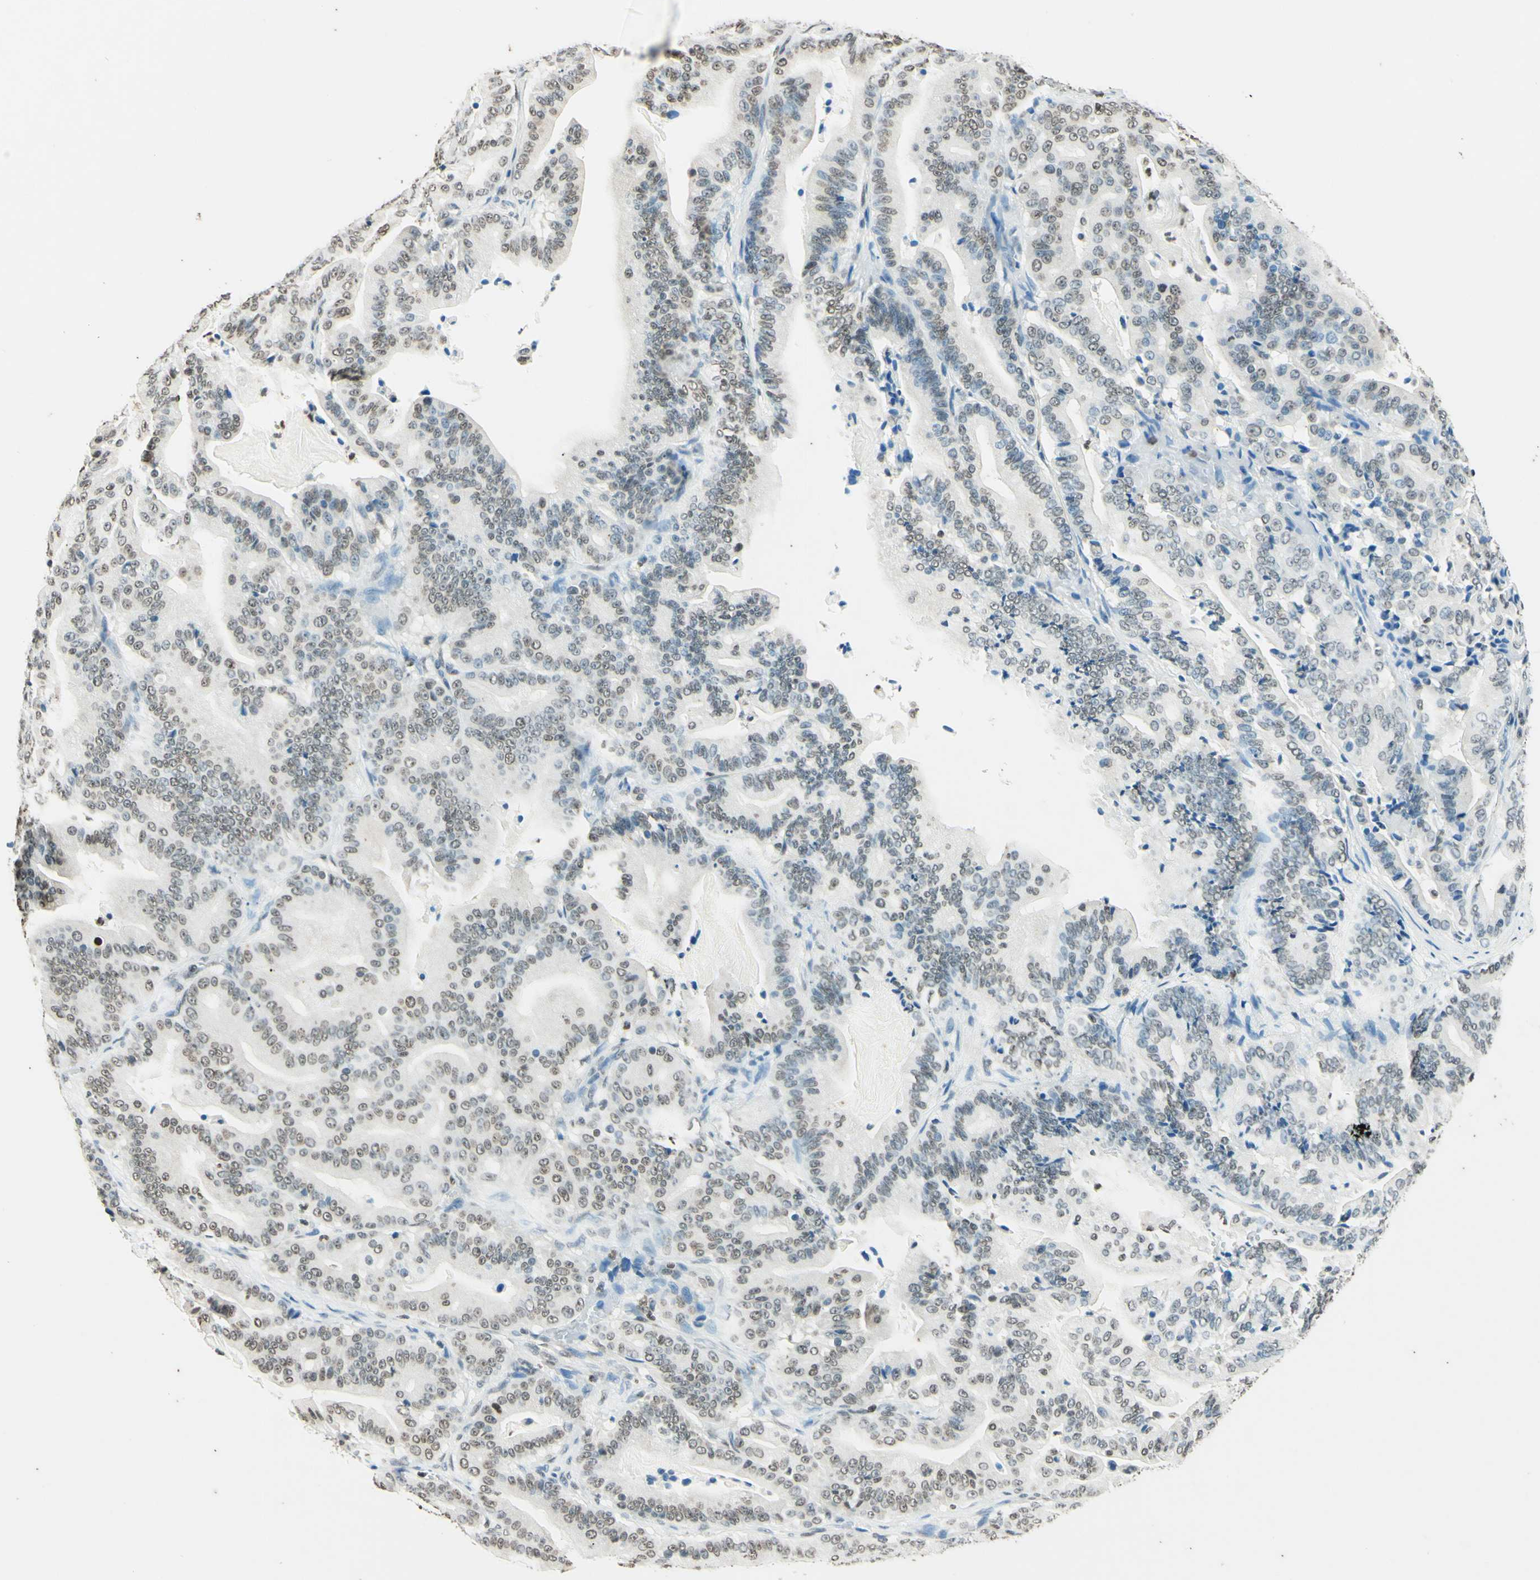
{"staining": {"intensity": "weak", "quantity": "25%-75%", "location": "nuclear"}, "tissue": "pancreatic cancer", "cell_type": "Tumor cells", "image_type": "cancer", "snomed": [{"axis": "morphology", "description": "Adenocarcinoma, NOS"}, {"axis": "topography", "description": "Pancreas"}], "caption": "A brown stain shows weak nuclear expression of a protein in human pancreatic cancer (adenocarcinoma) tumor cells. (DAB = brown stain, brightfield microscopy at high magnification).", "gene": "MSH2", "patient": {"sex": "male", "age": 63}}